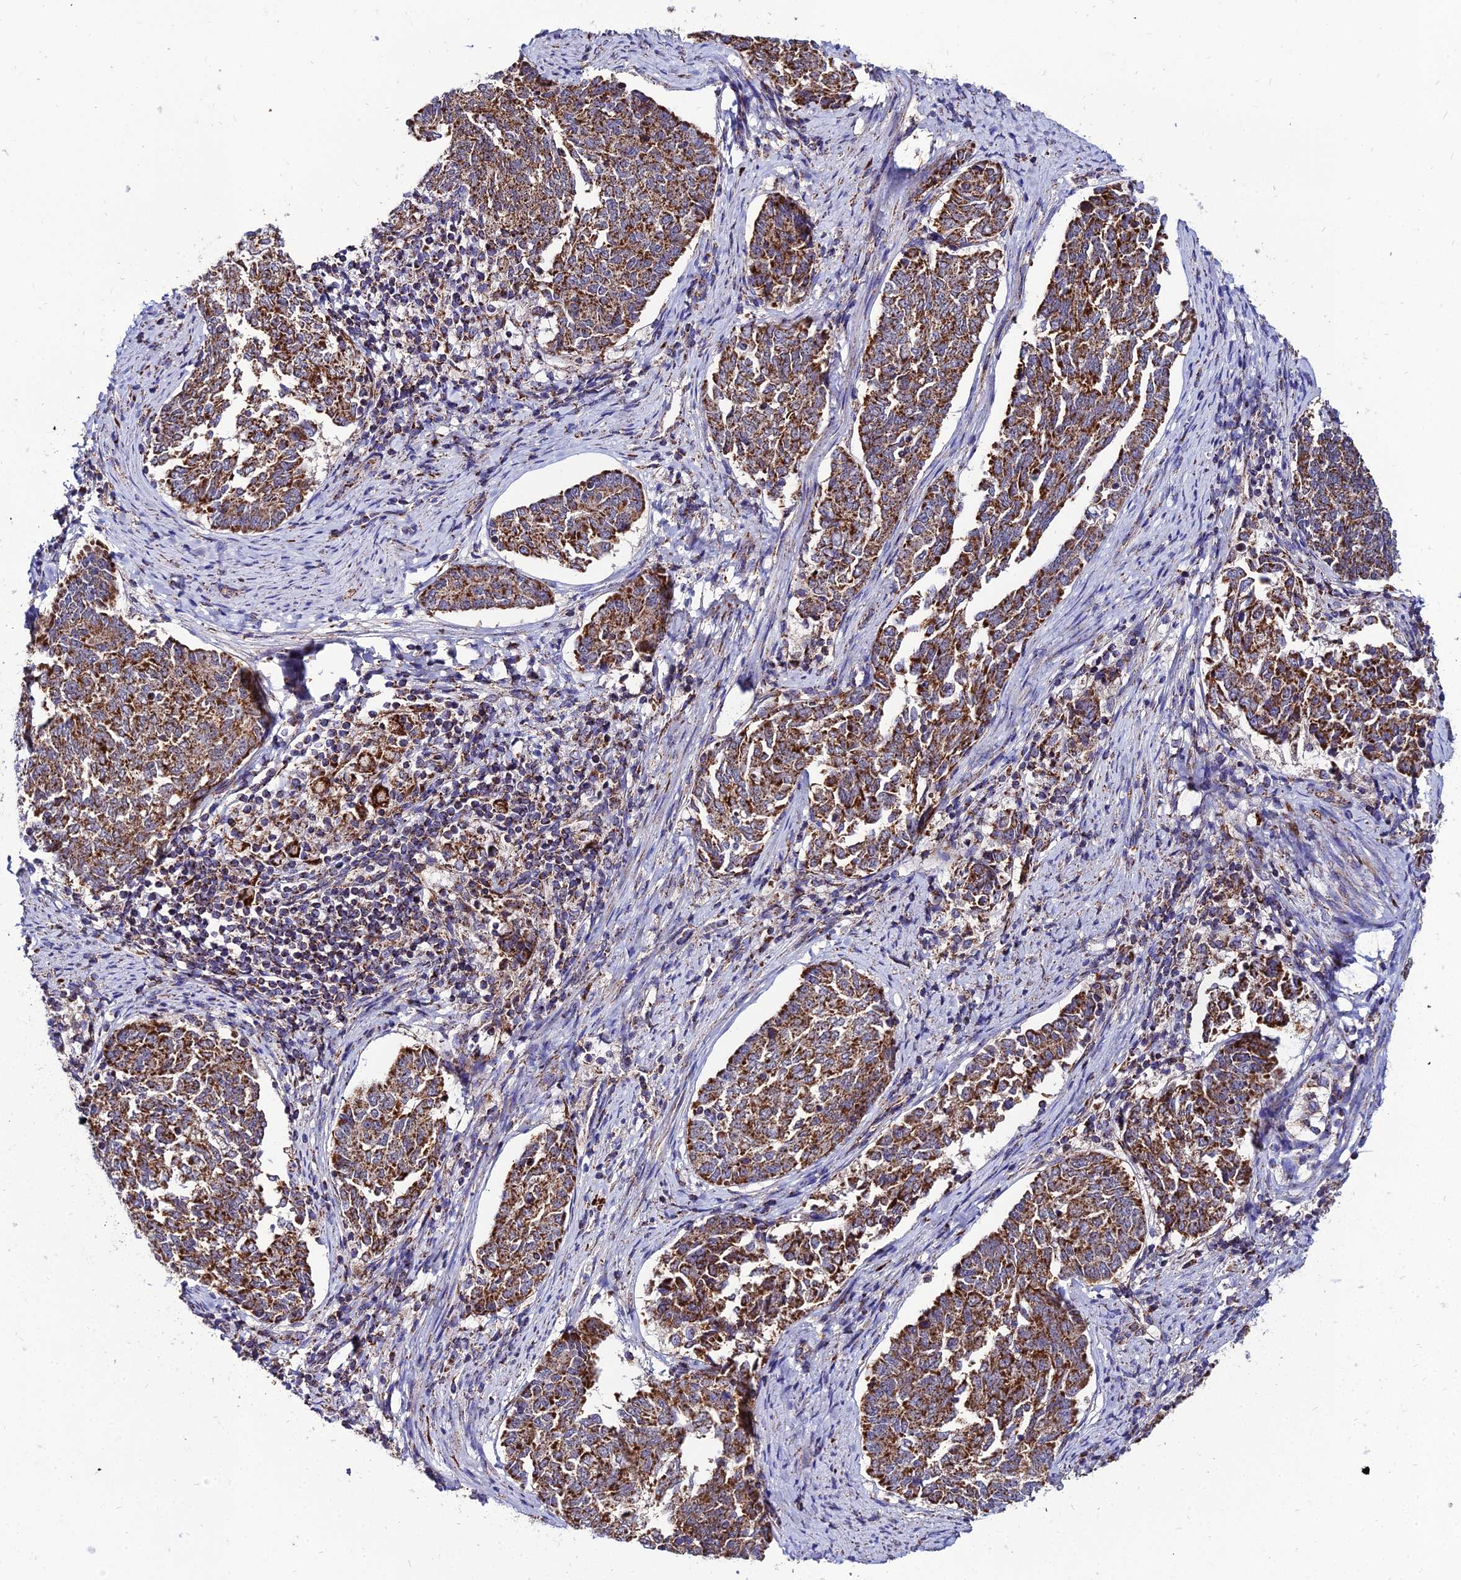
{"staining": {"intensity": "strong", "quantity": ">75%", "location": "cytoplasmic/membranous"}, "tissue": "endometrial cancer", "cell_type": "Tumor cells", "image_type": "cancer", "snomed": [{"axis": "morphology", "description": "Adenocarcinoma, NOS"}, {"axis": "topography", "description": "Endometrium"}], "caption": "Approximately >75% of tumor cells in endometrial adenocarcinoma reveal strong cytoplasmic/membranous protein expression as visualized by brown immunohistochemical staining.", "gene": "PSMD2", "patient": {"sex": "female", "age": 80}}